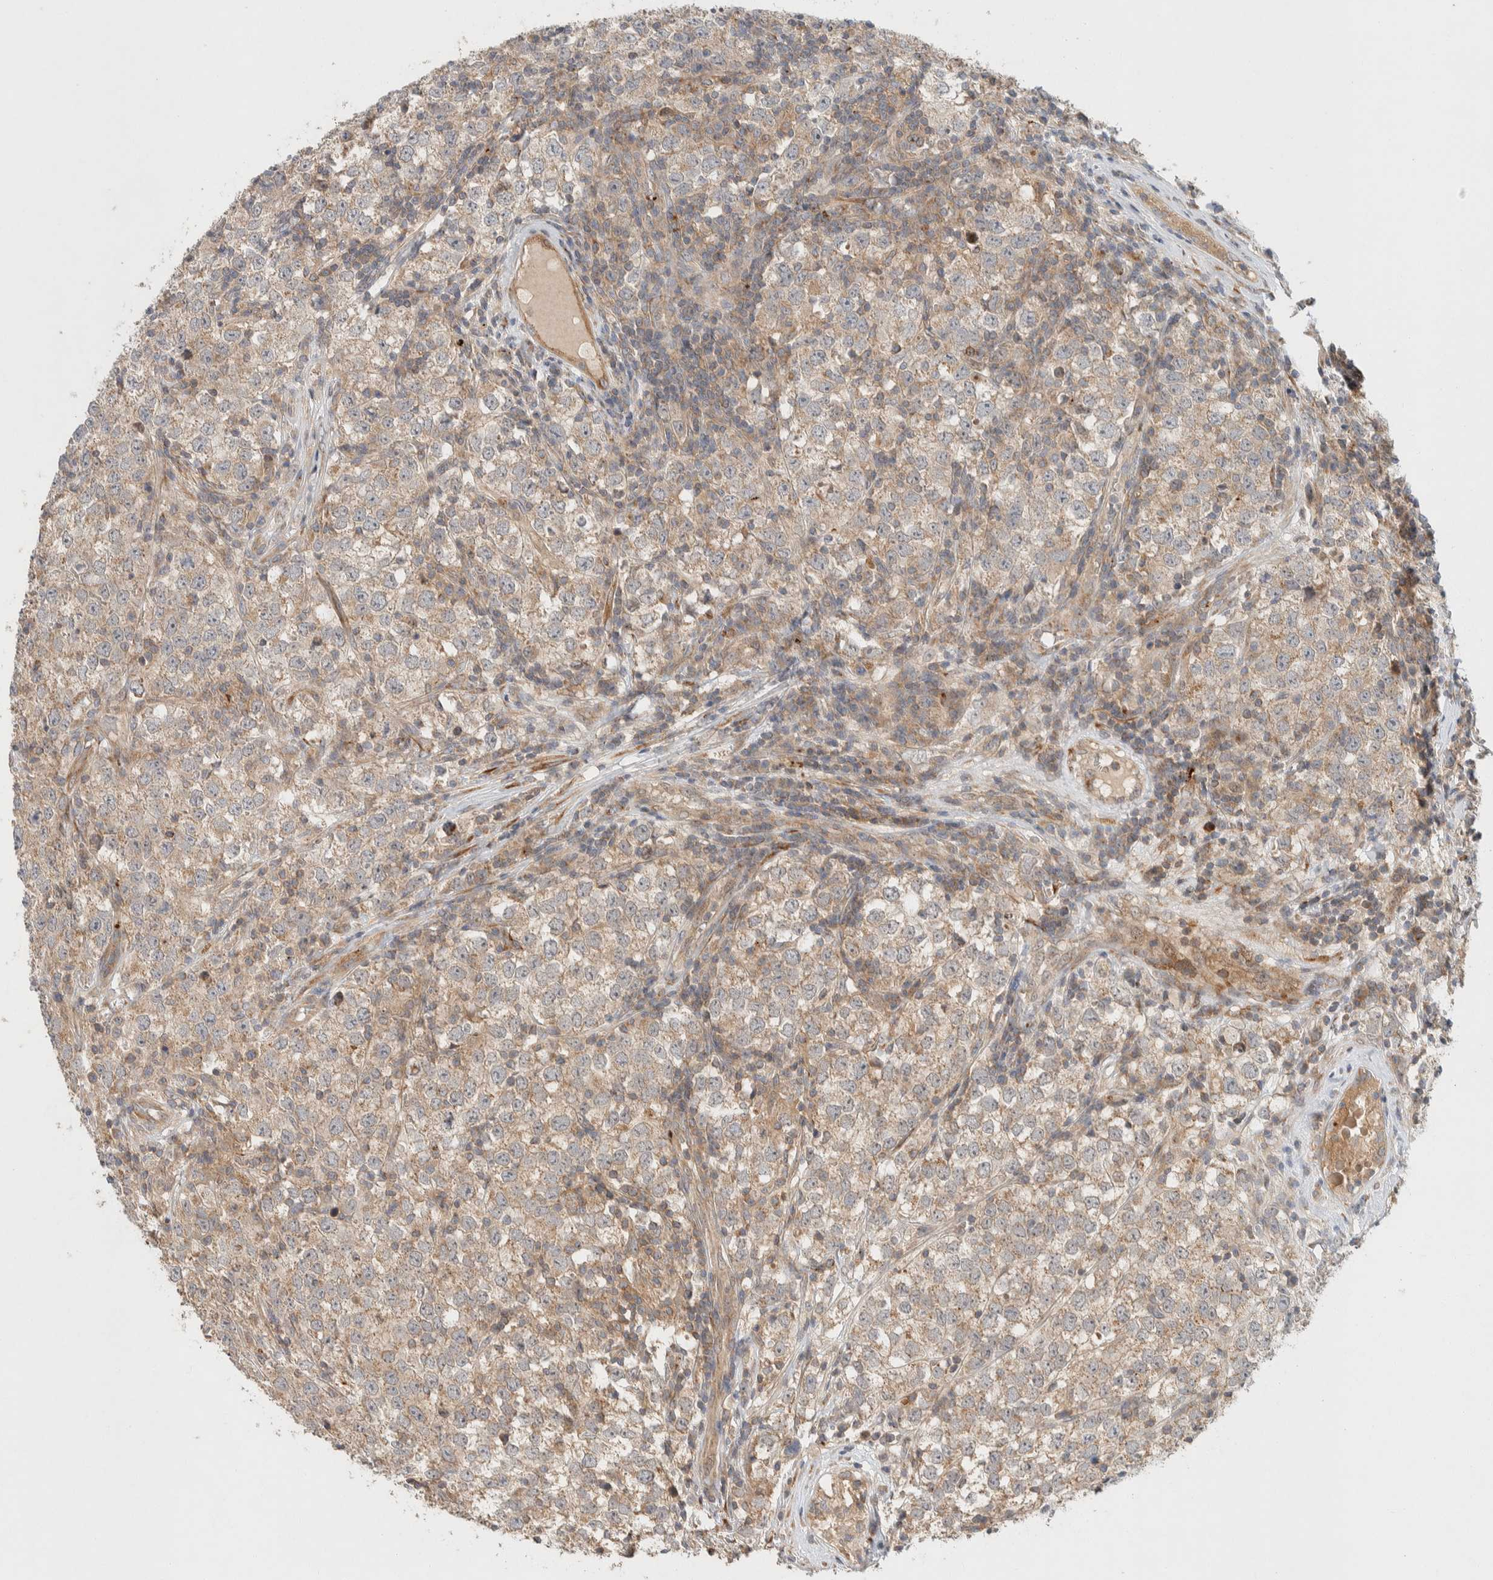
{"staining": {"intensity": "weak", "quantity": ">75%", "location": "cytoplasmic/membranous"}, "tissue": "testis cancer", "cell_type": "Tumor cells", "image_type": "cancer", "snomed": [{"axis": "morphology", "description": "Seminoma, NOS"}, {"axis": "morphology", "description": "Carcinoma, Embryonal, NOS"}, {"axis": "topography", "description": "Testis"}], "caption": "Immunohistochemistry (IHC) photomicrograph of neoplastic tissue: human testis cancer stained using immunohistochemistry (IHC) demonstrates low levels of weak protein expression localized specifically in the cytoplasmic/membranous of tumor cells, appearing as a cytoplasmic/membranous brown color.", "gene": "KIF9", "patient": {"sex": "male", "age": 28}}